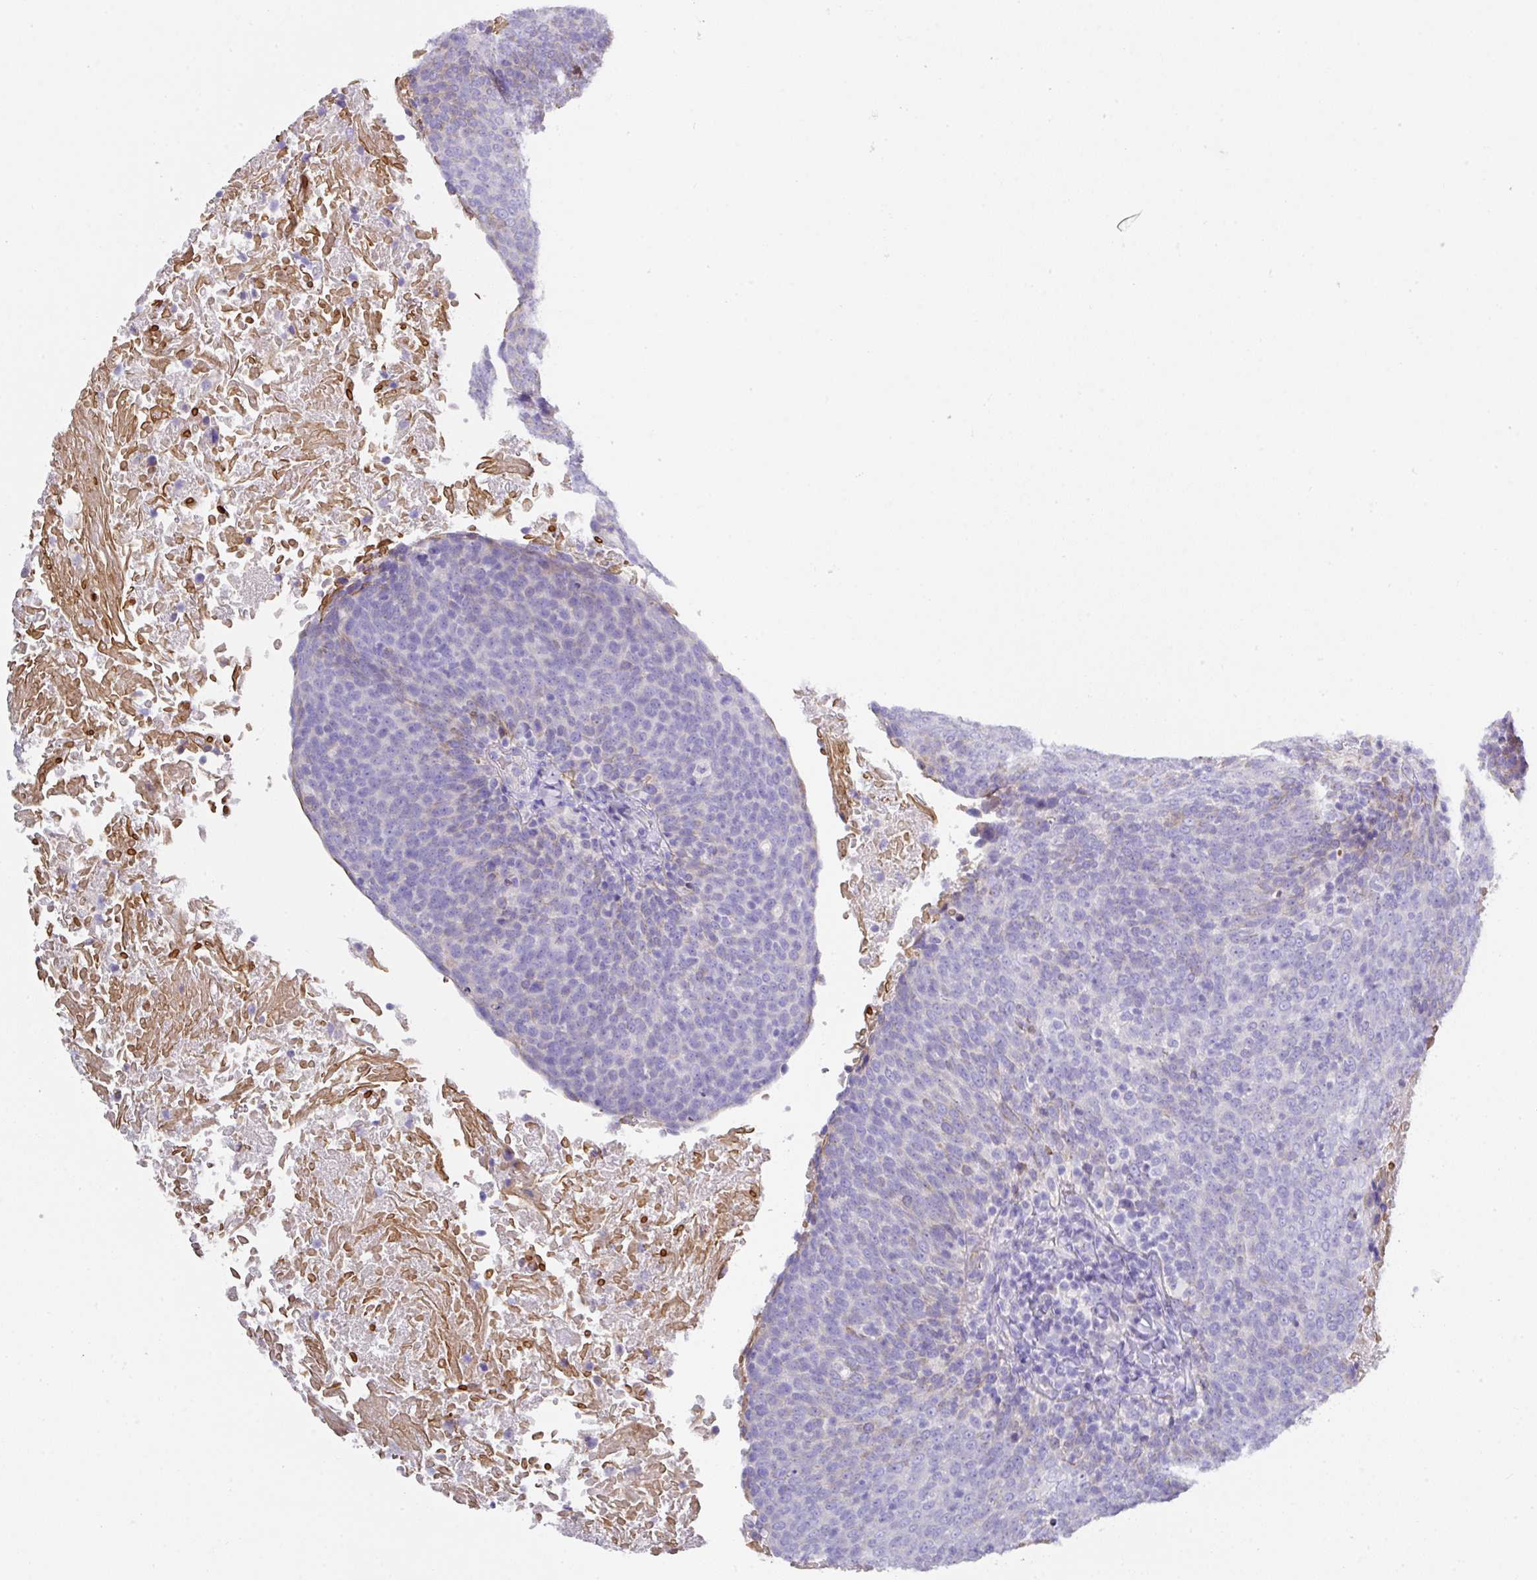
{"staining": {"intensity": "negative", "quantity": "none", "location": "none"}, "tissue": "head and neck cancer", "cell_type": "Tumor cells", "image_type": "cancer", "snomed": [{"axis": "morphology", "description": "Squamous cell carcinoma, NOS"}, {"axis": "morphology", "description": "Squamous cell carcinoma, metastatic, NOS"}, {"axis": "topography", "description": "Lymph node"}, {"axis": "topography", "description": "Head-Neck"}], "caption": "Tumor cells show no significant protein positivity in head and neck cancer. Nuclei are stained in blue.", "gene": "TARM1", "patient": {"sex": "male", "age": 62}}